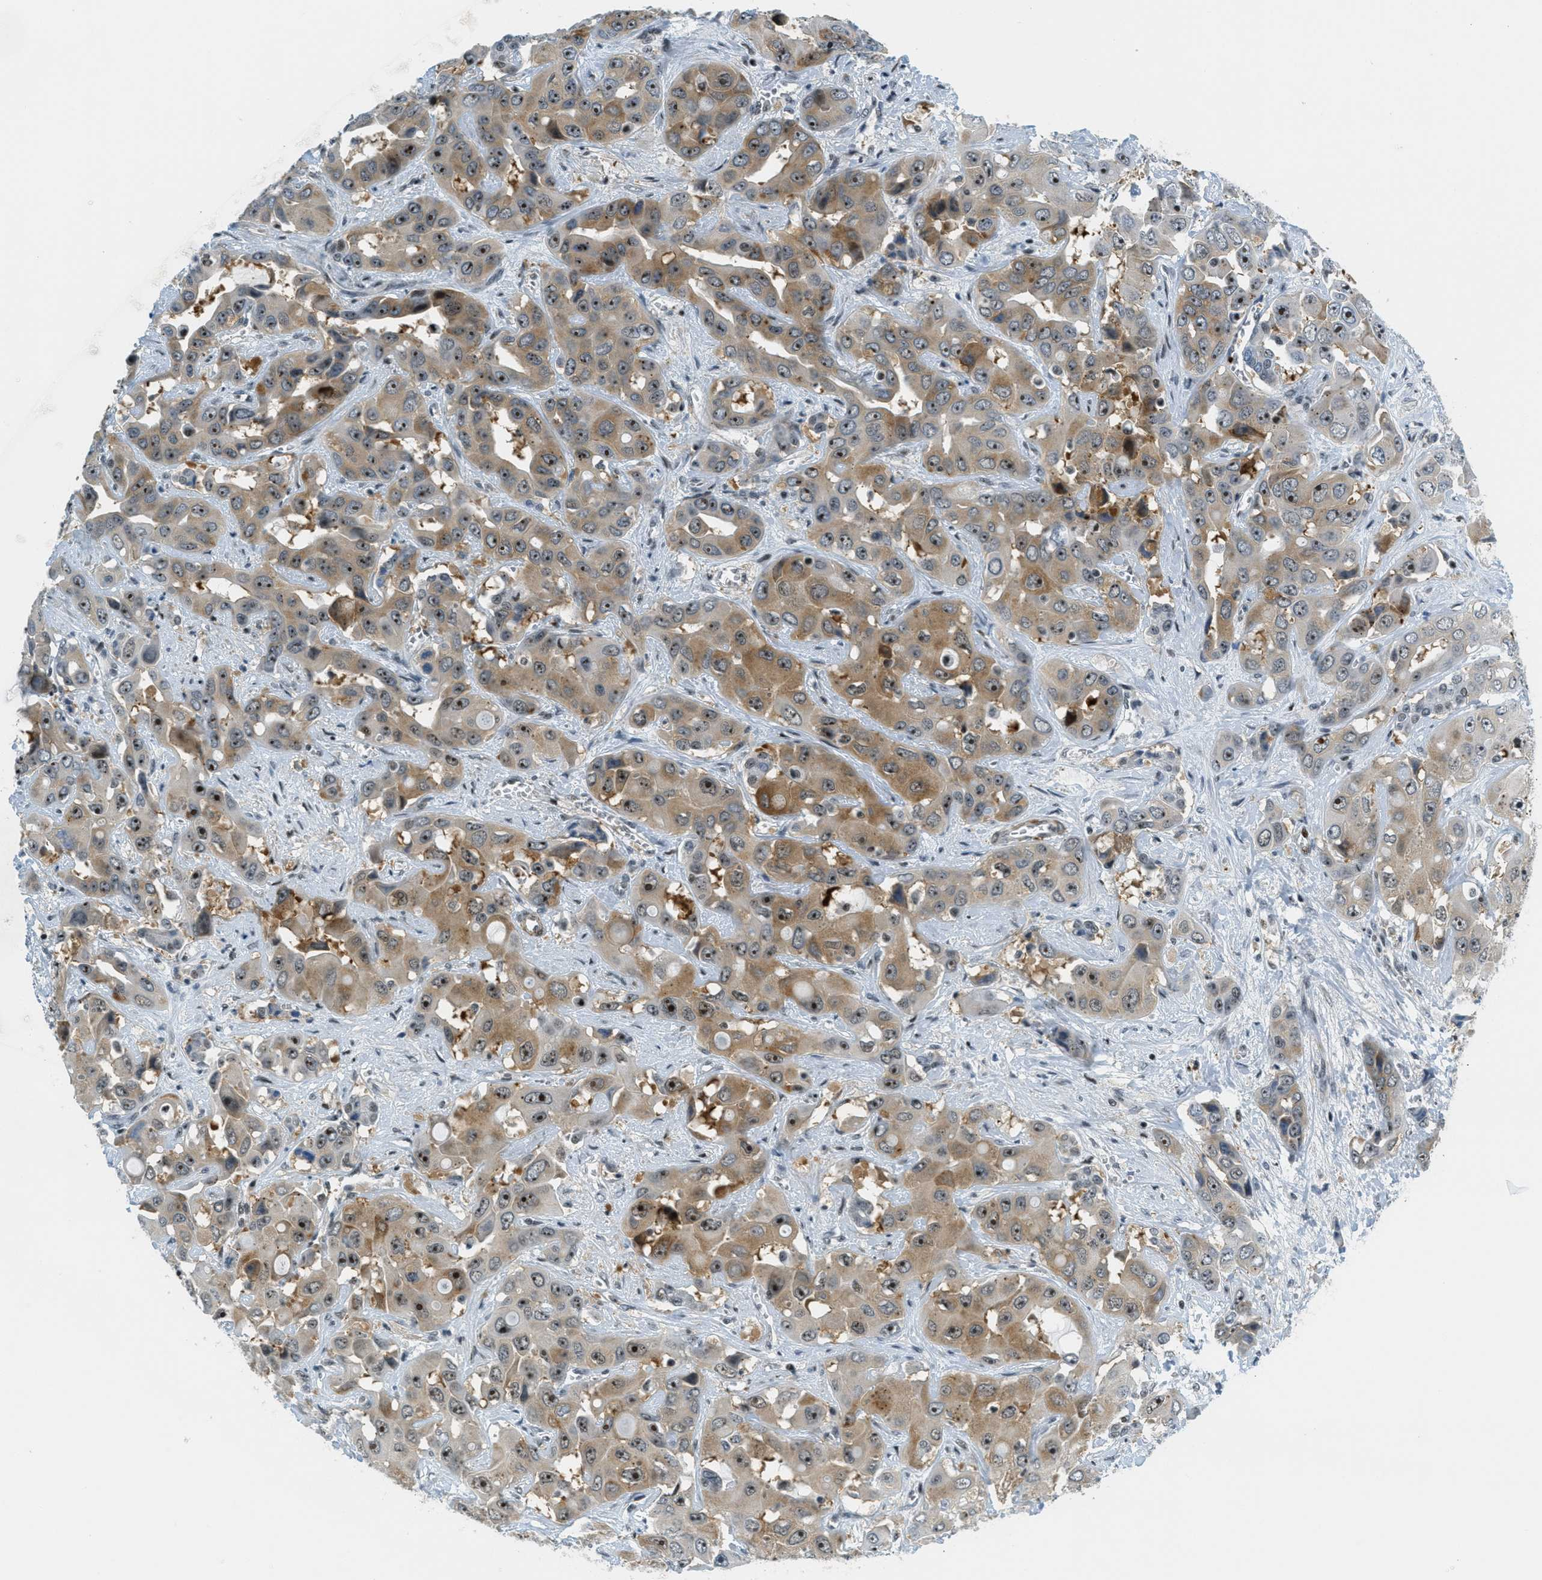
{"staining": {"intensity": "moderate", "quantity": ">75%", "location": "cytoplasmic/membranous,nuclear"}, "tissue": "liver cancer", "cell_type": "Tumor cells", "image_type": "cancer", "snomed": [{"axis": "morphology", "description": "Cholangiocarcinoma"}, {"axis": "topography", "description": "Liver"}], "caption": "Protein expression analysis of human liver cholangiocarcinoma reveals moderate cytoplasmic/membranous and nuclear positivity in about >75% of tumor cells.", "gene": "ZDHHC23", "patient": {"sex": "female", "age": 52}}